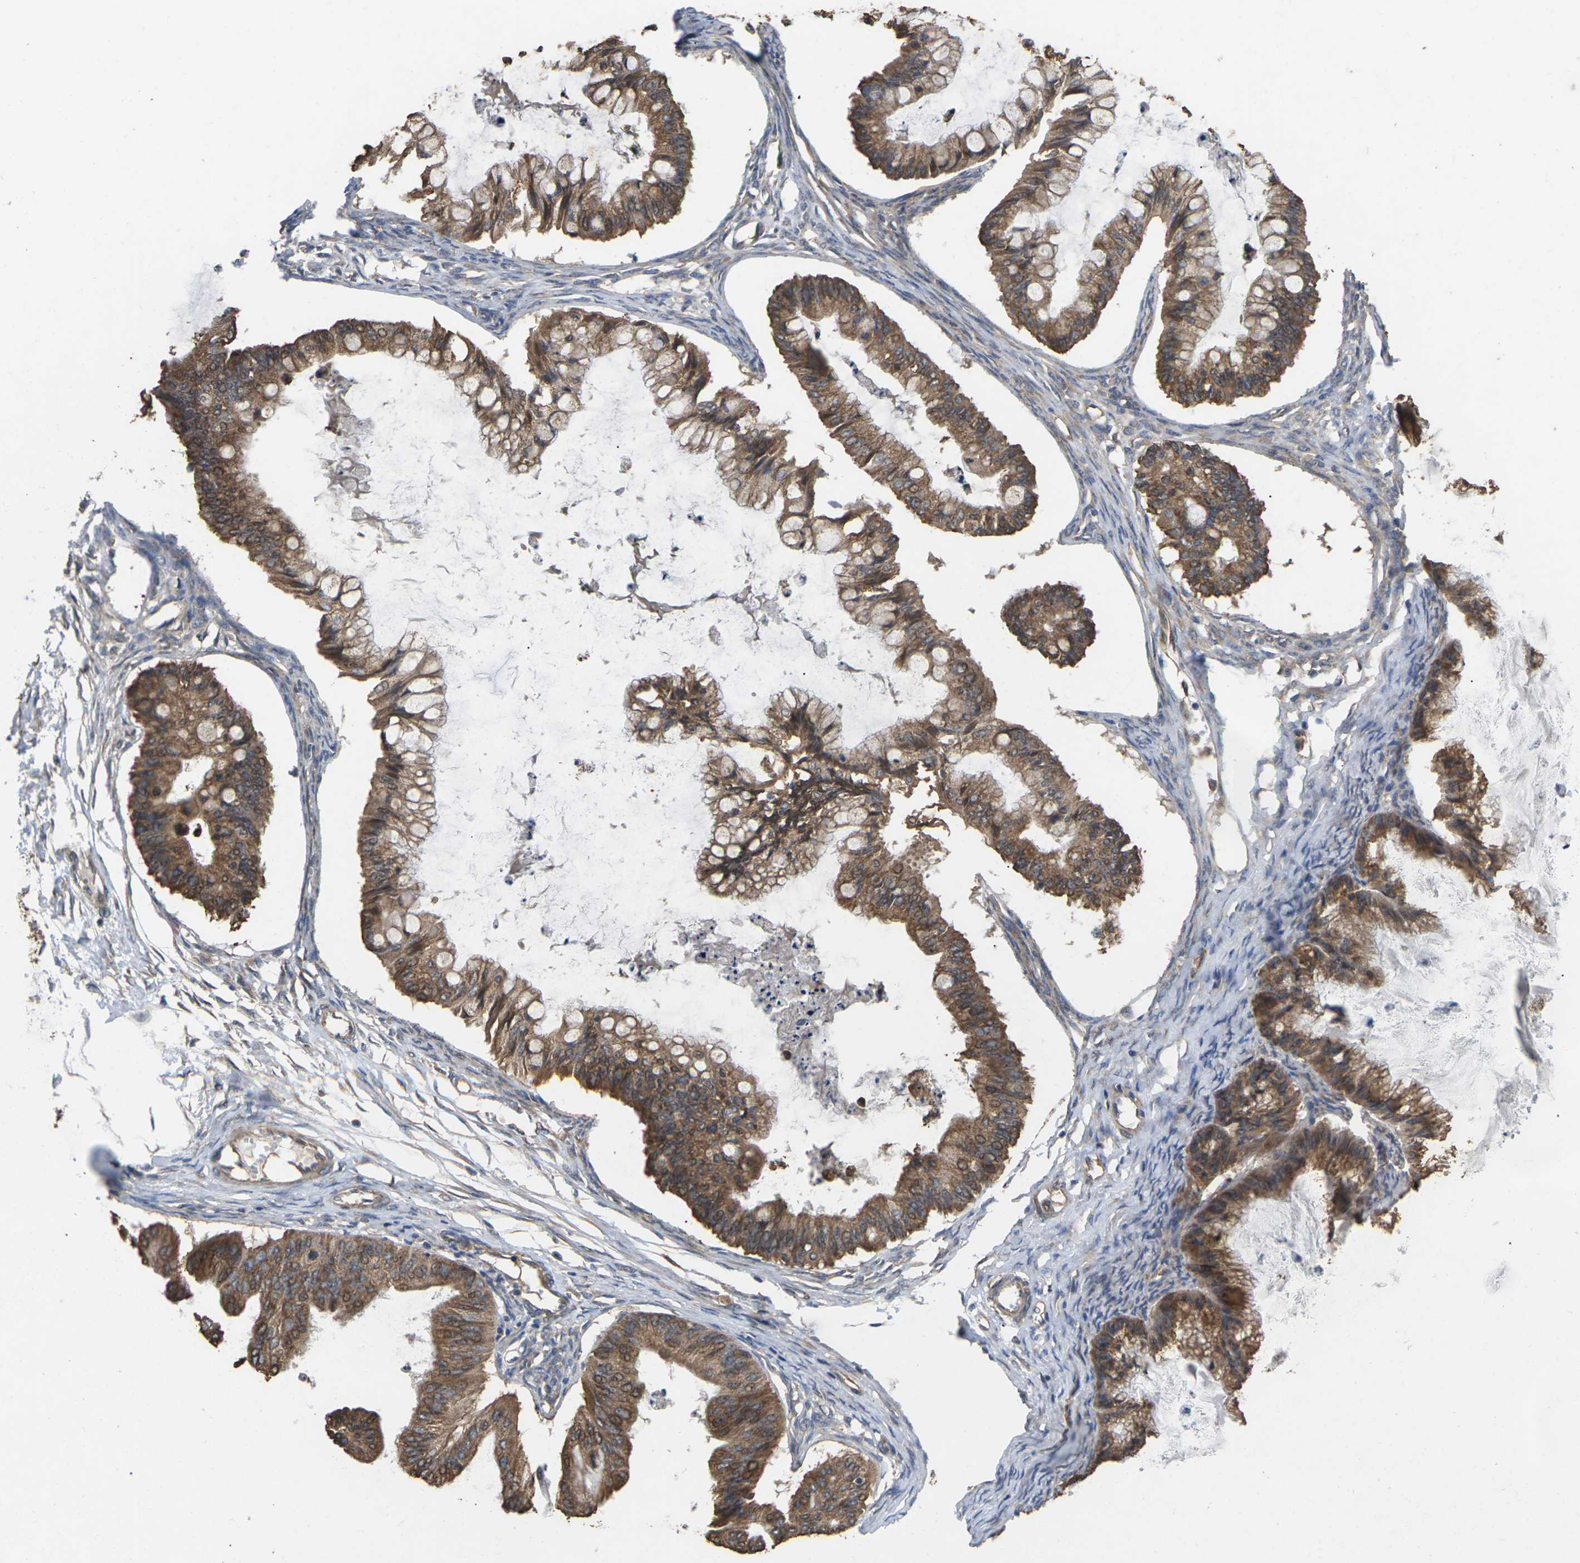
{"staining": {"intensity": "moderate", "quantity": ">75%", "location": "cytoplasmic/membranous"}, "tissue": "ovarian cancer", "cell_type": "Tumor cells", "image_type": "cancer", "snomed": [{"axis": "morphology", "description": "Cystadenocarcinoma, mucinous, NOS"}, {"axis": "topography", "description": "Ovary"}], "caption": "A brown stain highlights moderate cytoplasmic/membranous positivity of a protein in ovarian cancer (mucinous cystadenocarcinoma) tumor cells.", "gene": "TIAM1", "patient": {"sex": "female", "age": 57}}